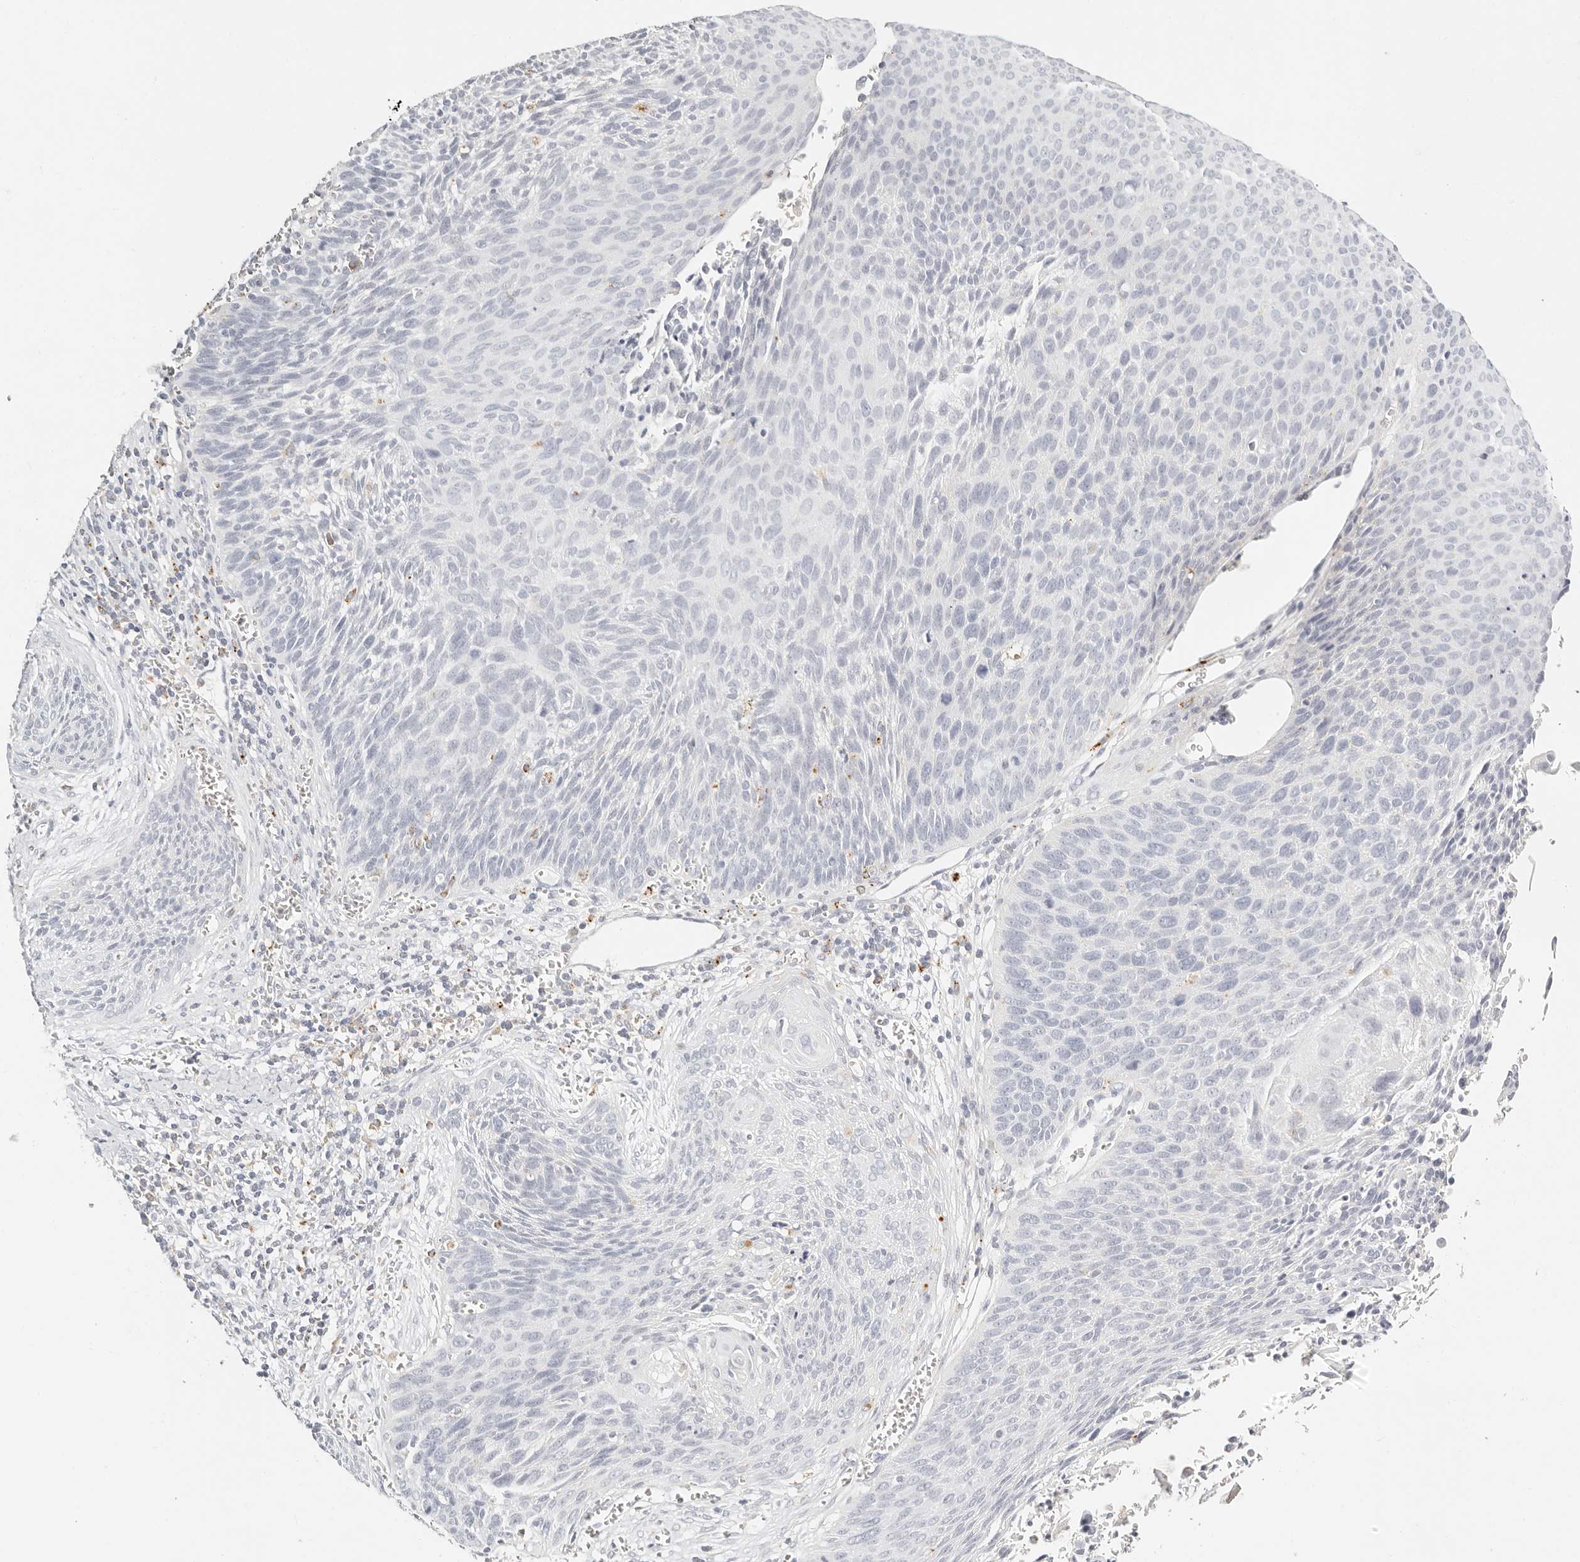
{"staining": {"intensity": "negative", "quantity": "none", "location": "none"}, "tissue": "cervical cancer", "cell_type": "Tumor cells", "image_type": "cancer", "snomed": [{"axis": "morphology", "description": "Squamous cell carcinoma, NOS"}, {"axis": "topography", "description": "Cervix"}], "caption": "This is an immunohistochemistry (IHC) micrograph of cervical cancer. There is no expression in tumor cells.", "gene": "RNASET2", "patient": {"sex": "female", "age": 55}}